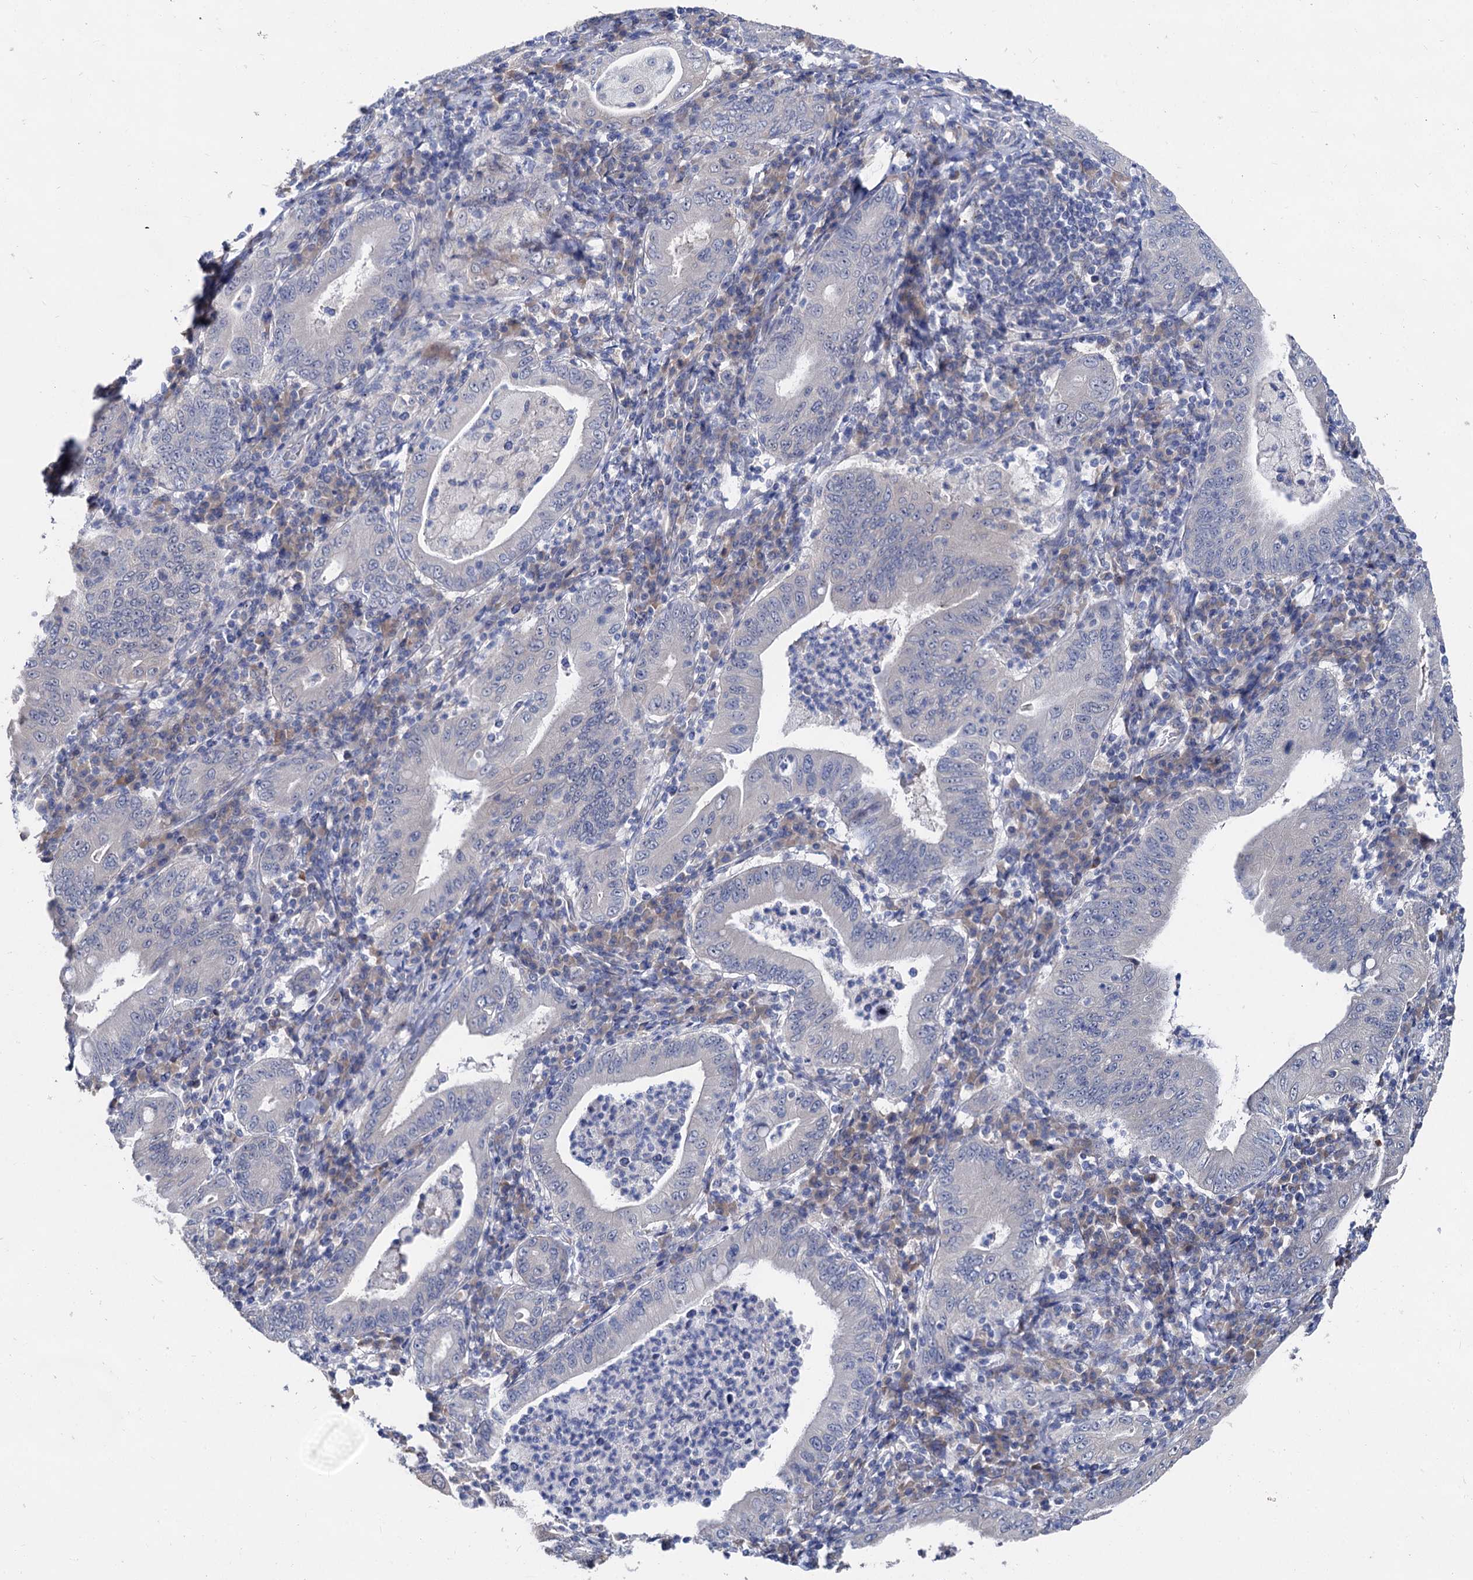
{"staining": {"intensity": "negative", "quantity": "none", "location": "none"}, "tissue": "stomach cancer", "cell_type": "Tumor cells", "image_type": "cancer", "snomed": [{"axis": "morphology", "description": "Normal tissue, NOS"}, {"axis": "morphology", "description": "Adenocarcinoma, NOS"}, {"axis": "topography", "description": "Esophagus"}, {"axis": "topography", "description": "Stomach, upper"}, {"axis": "topography", "description": "Peripheral nerve tissue"}], "caption": "This is a histopathology image of IHC staining of adenocarcinoma (stomach), which shows no positivity in tumor cells.", "gene": "CAPRIN2", "patient": {"sex": "male", "age": 62}}